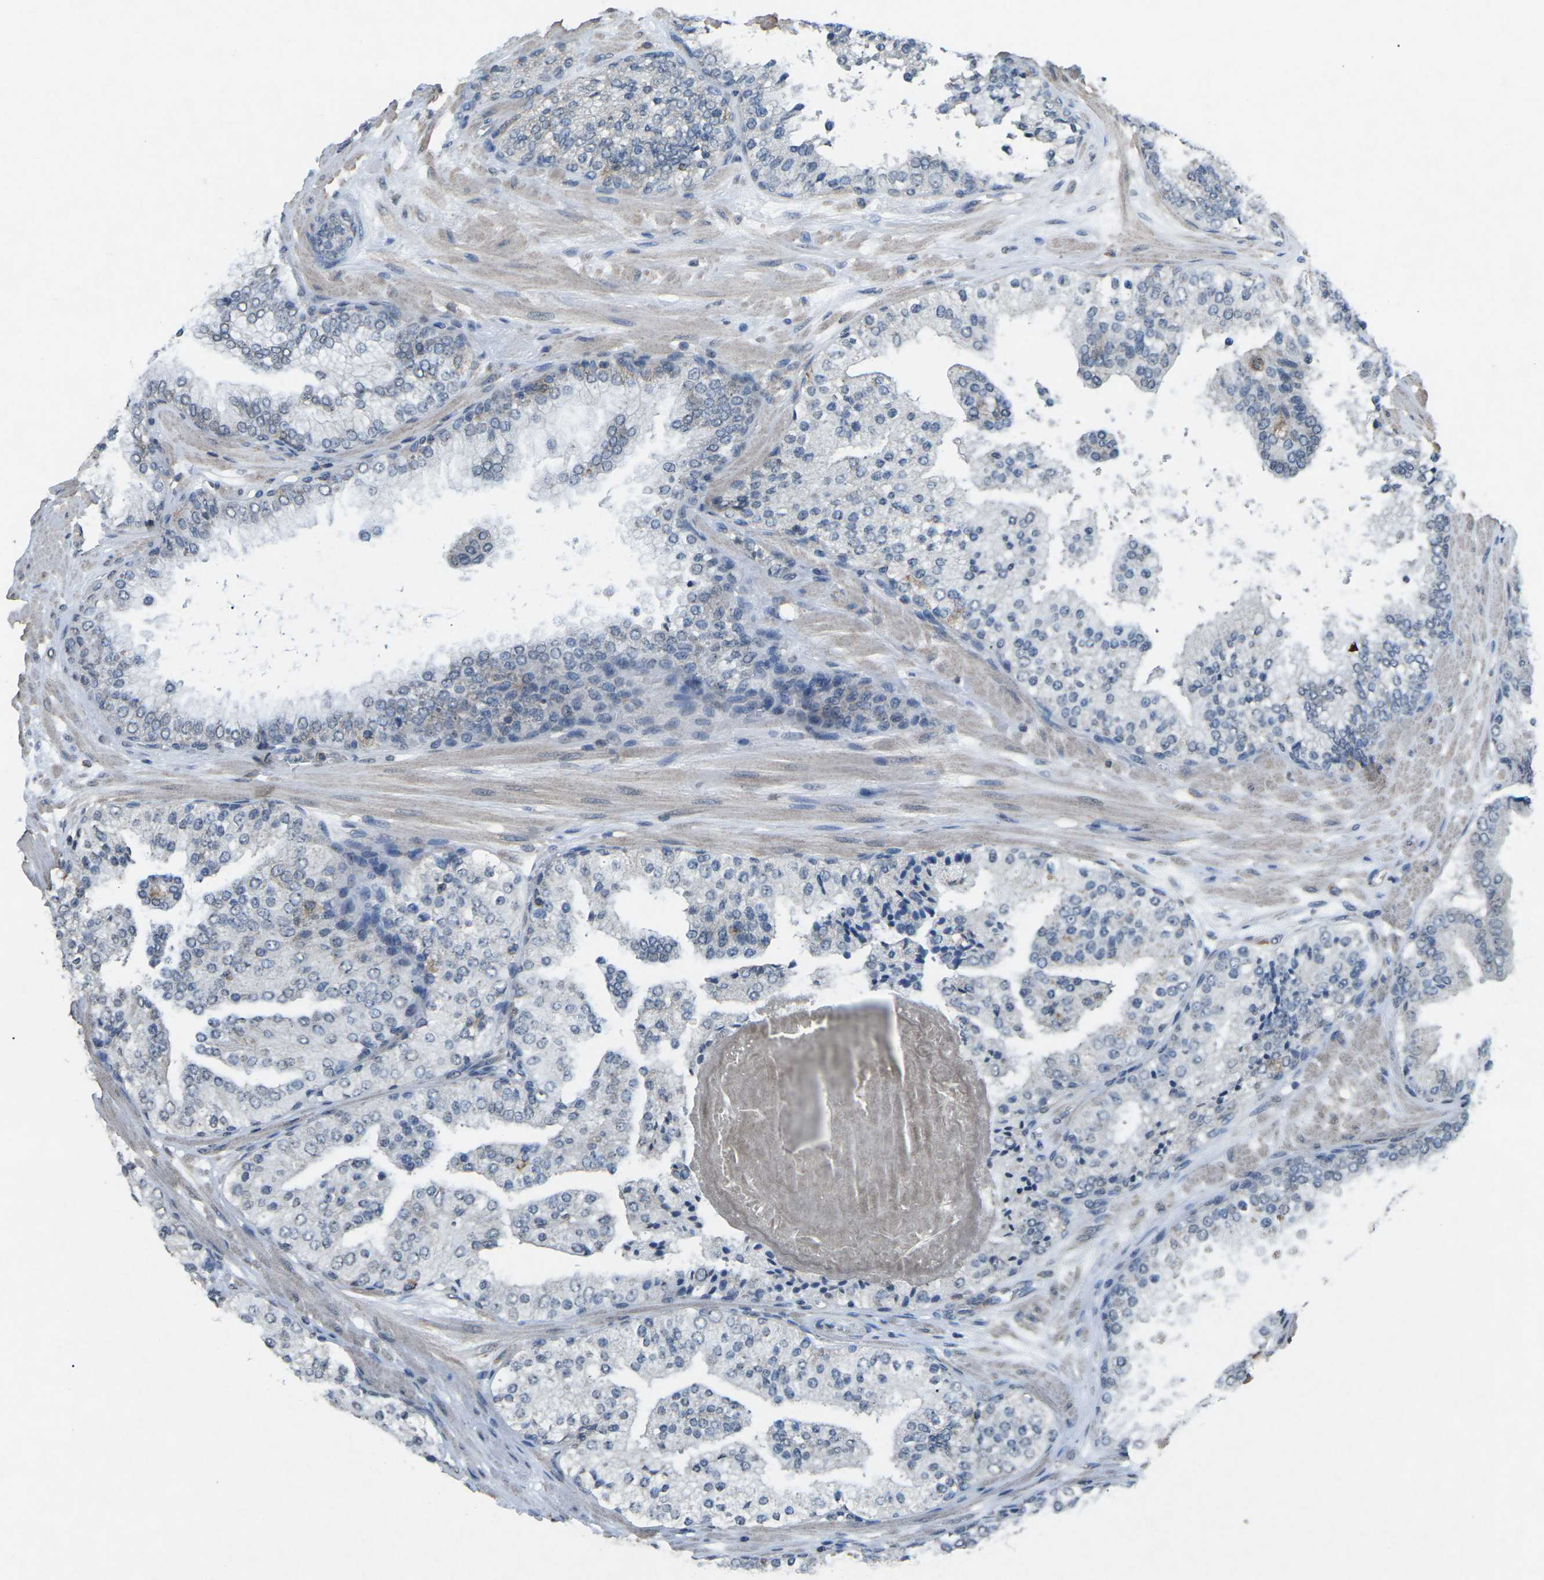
{"staining": {"intensity": "negative", "quantity": "none", "location": "none"}, "tissue": "prostate cancer", "cell_type": "Tumor cells", "image_type": "cancer", "snomed": [{"axis": "morphology", "description": "Adenocarcinoma, High grade"}, {"axis": "topography", "description": "Prostate"}], "caption": "High power microscopy histopathology image of an immunohistochemistry (IHC) photomicrograph of prostate high-grade adenocarcinoma, revealing no significant expression in tumor cells.", "gene": "TFR2", "patient": {"sex": "male", "age": 65}}